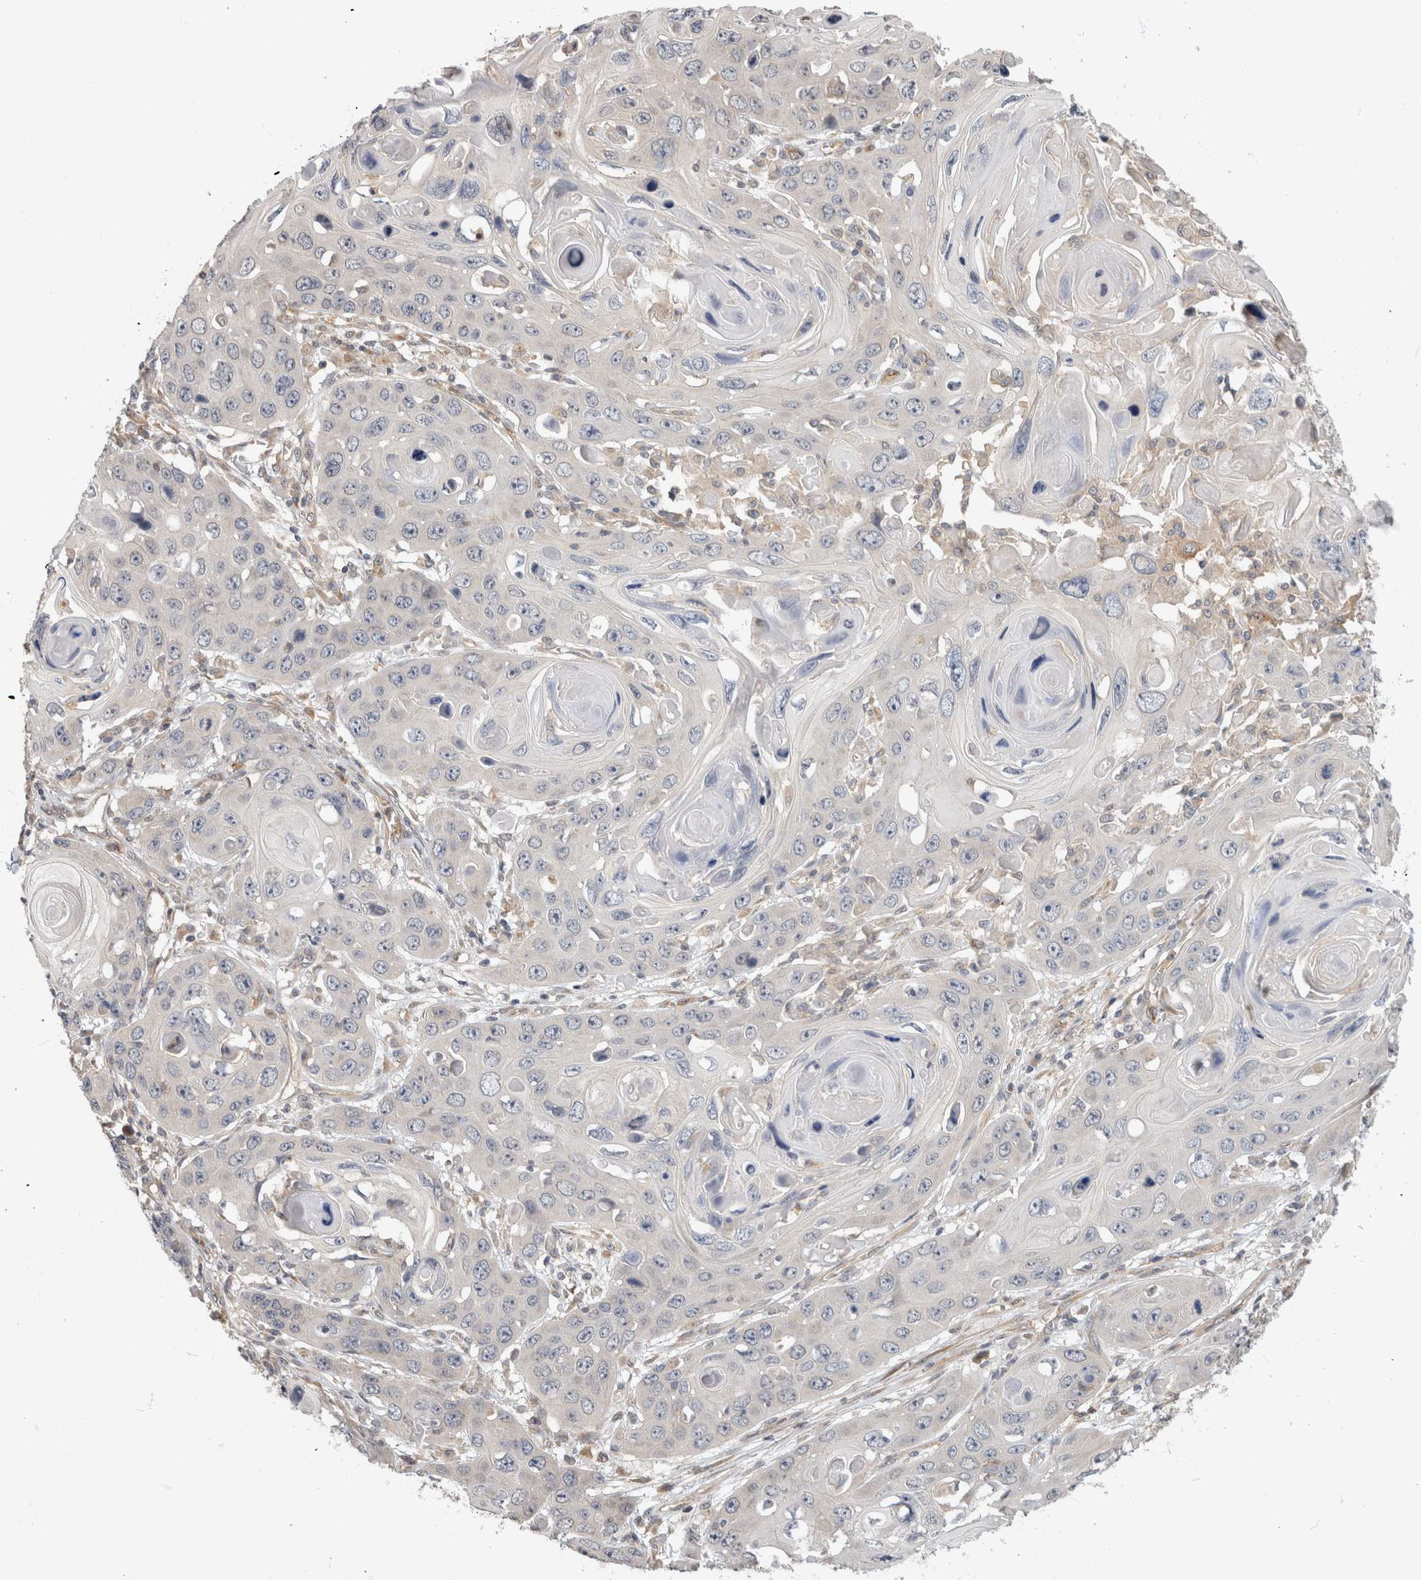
{"staining": {"intensity": "negative", "quantity": "none", "location": "none"}, "tissue": "skin cancer", "cell_type": "Tumor cells", "image_type": "cancer", "snomed": [{"axis": "morphology", "description": "Squamous cell carcinoma, NOS"}, {"axis": "topography", "description": "Skin"}], "caption": "This is an immunohistochemistry (IHC) photomicrograph of skin squamous cell carcinoma. There is no positivity in tumor cells.", "gene": "PGM1", "patient": {"sex": "male", "age": 55}}